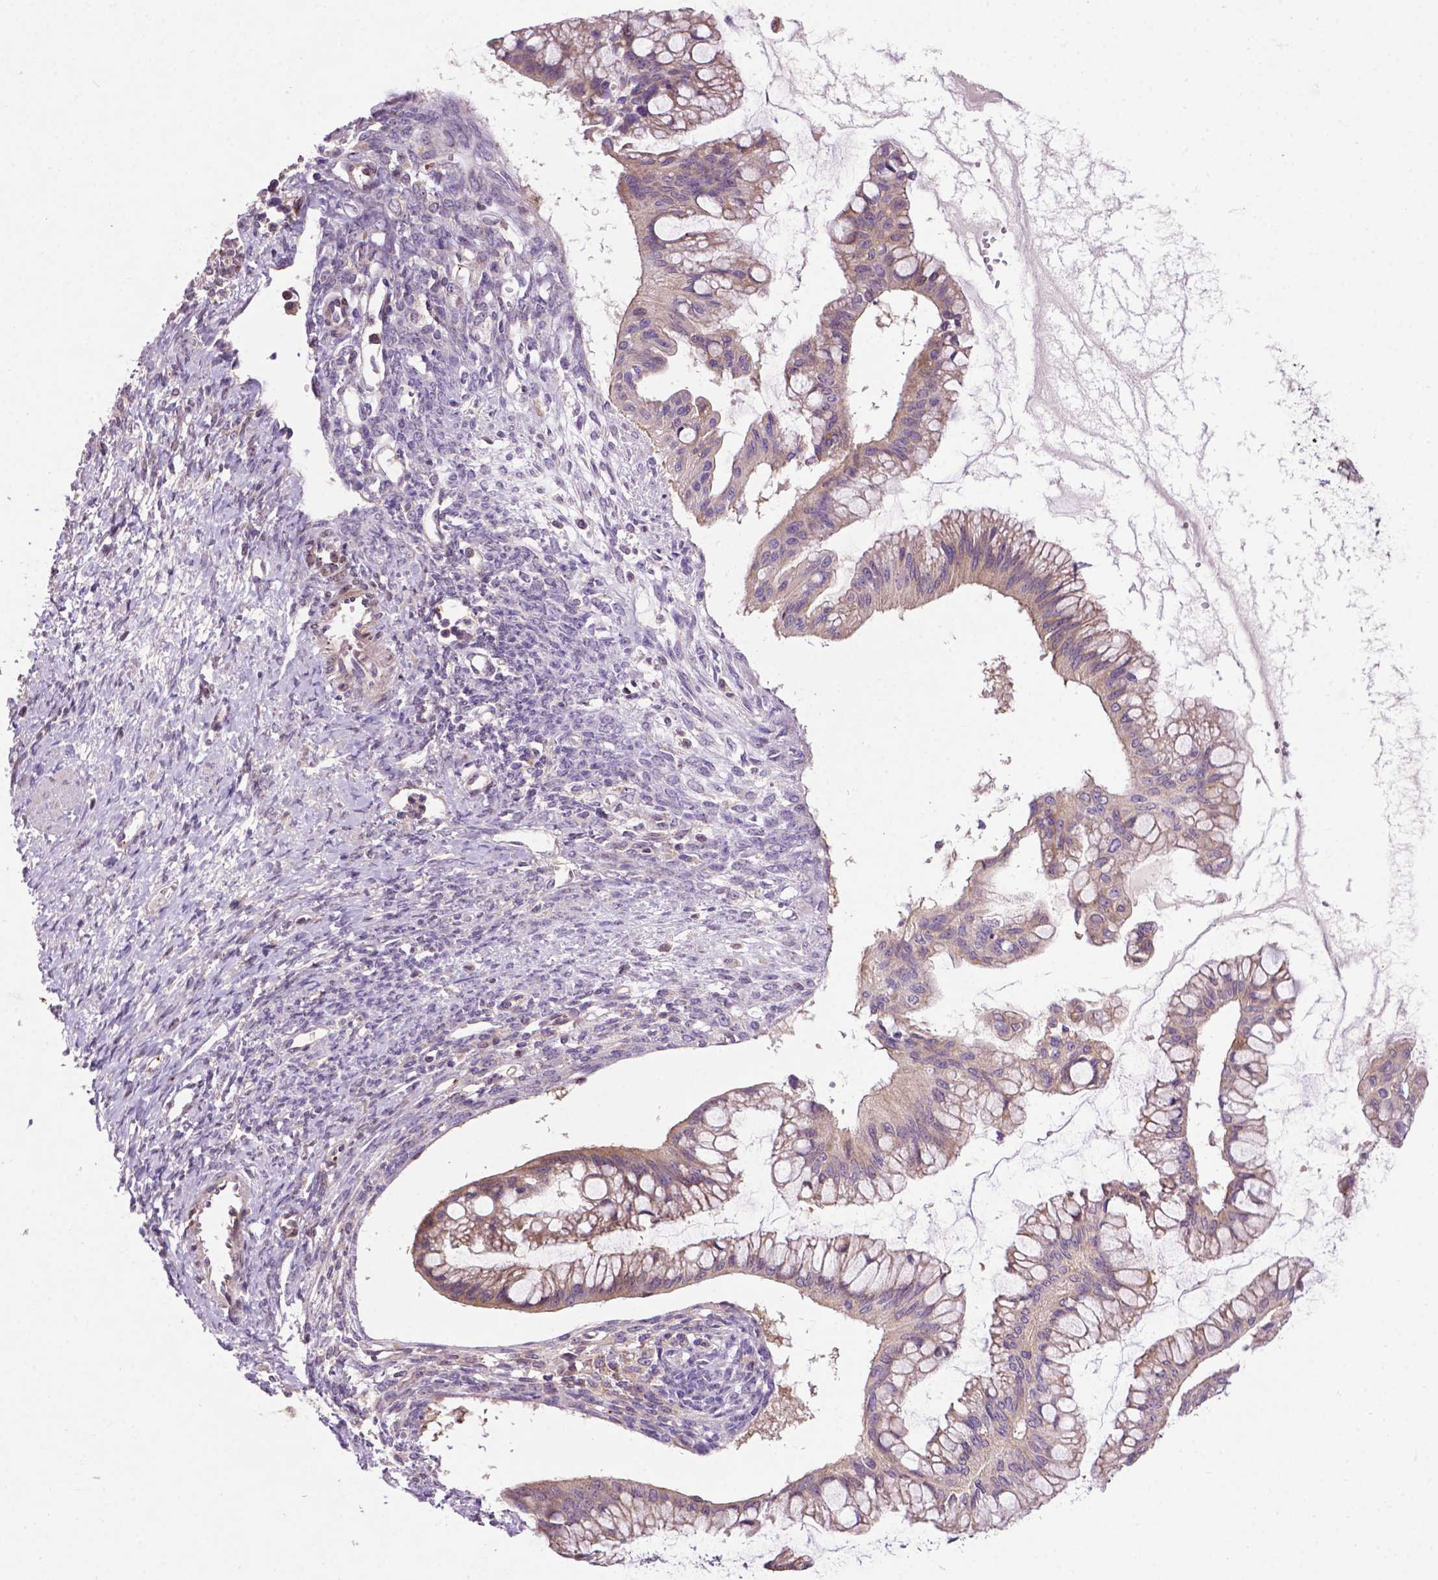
{"staining": {"intensity": "weak", "quantity": "25%-75%", "location": "cytoplasmic/membranous"}, "tissue": "ovarian cancer", "cell_type": "Tumor cells", "image_type": "cancer", "snomed": [{"axis": "morphology", "description": "Cystadenocarcinoma, mucinous, NOS"}, {"axis": "topography", "description": "Ovary"}], "caption": "A brown stain highlights weak cytoplasmic/membranous staining of a protein in human ovarian mucinous cystadenocarcinoma tumor cells.", "gene": "SPNS2", "patient": {"sex": "female", "age": 73}}